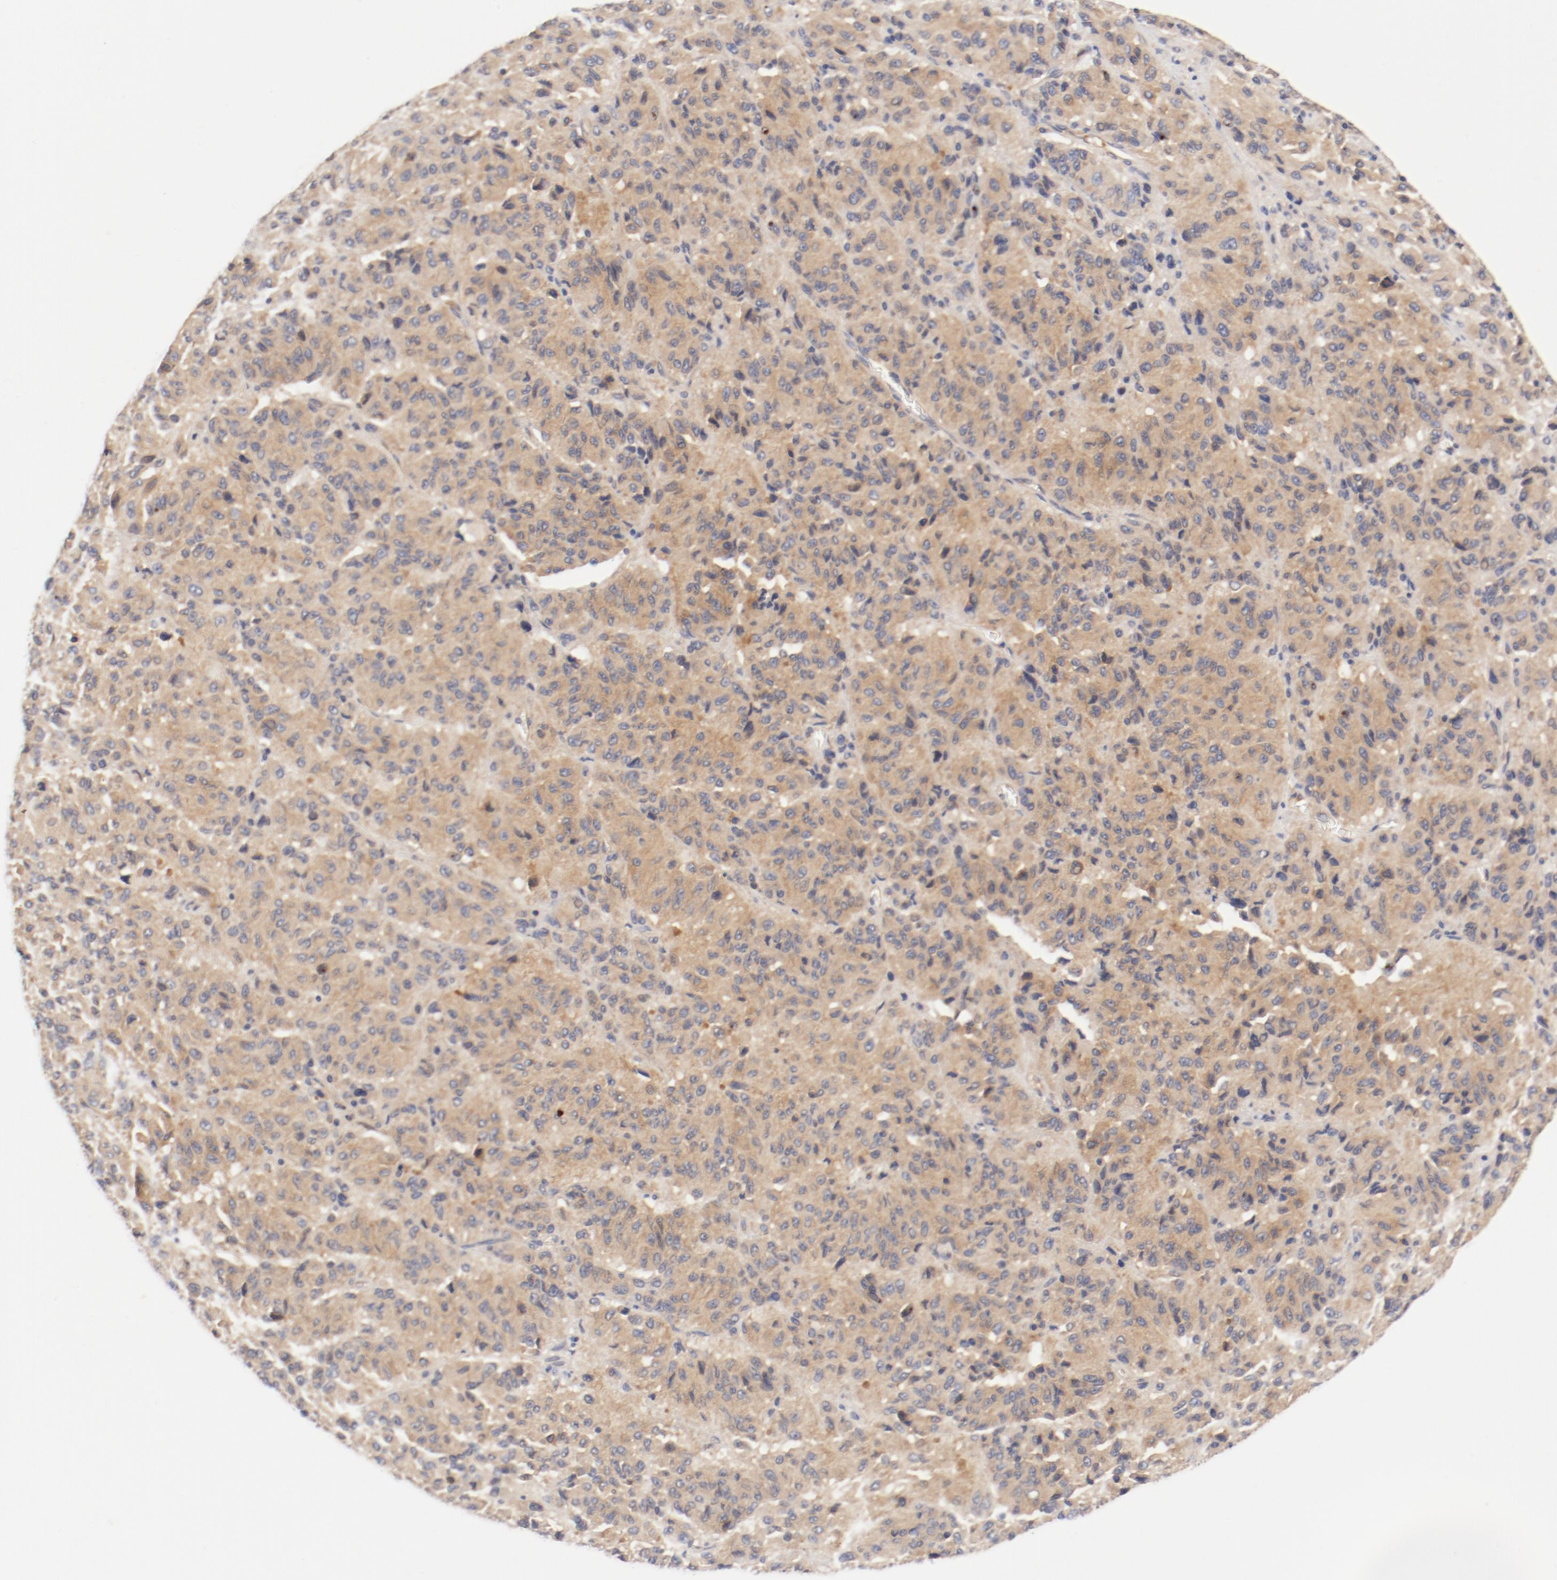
{"staining": {"intensity": "weak", "quantity": ">75%", "location": "cytoplasmic/membranous"}, "tissue": "melanoma", "cell_type": "Tumor cells", "image_type": "cancer", "snomed": [{"axis": "morphology", "description": "Malignant melanoma, Metastatic site"}, {"axis": "topography", "description": "Lung"}], "caption": "A brown stain highlights weak cytoplasmic/membranous staining of a protein in human melanoma tumor cells.", "gene": "DYNC1H1", "patient": {"sex": "male", "age": 64}}